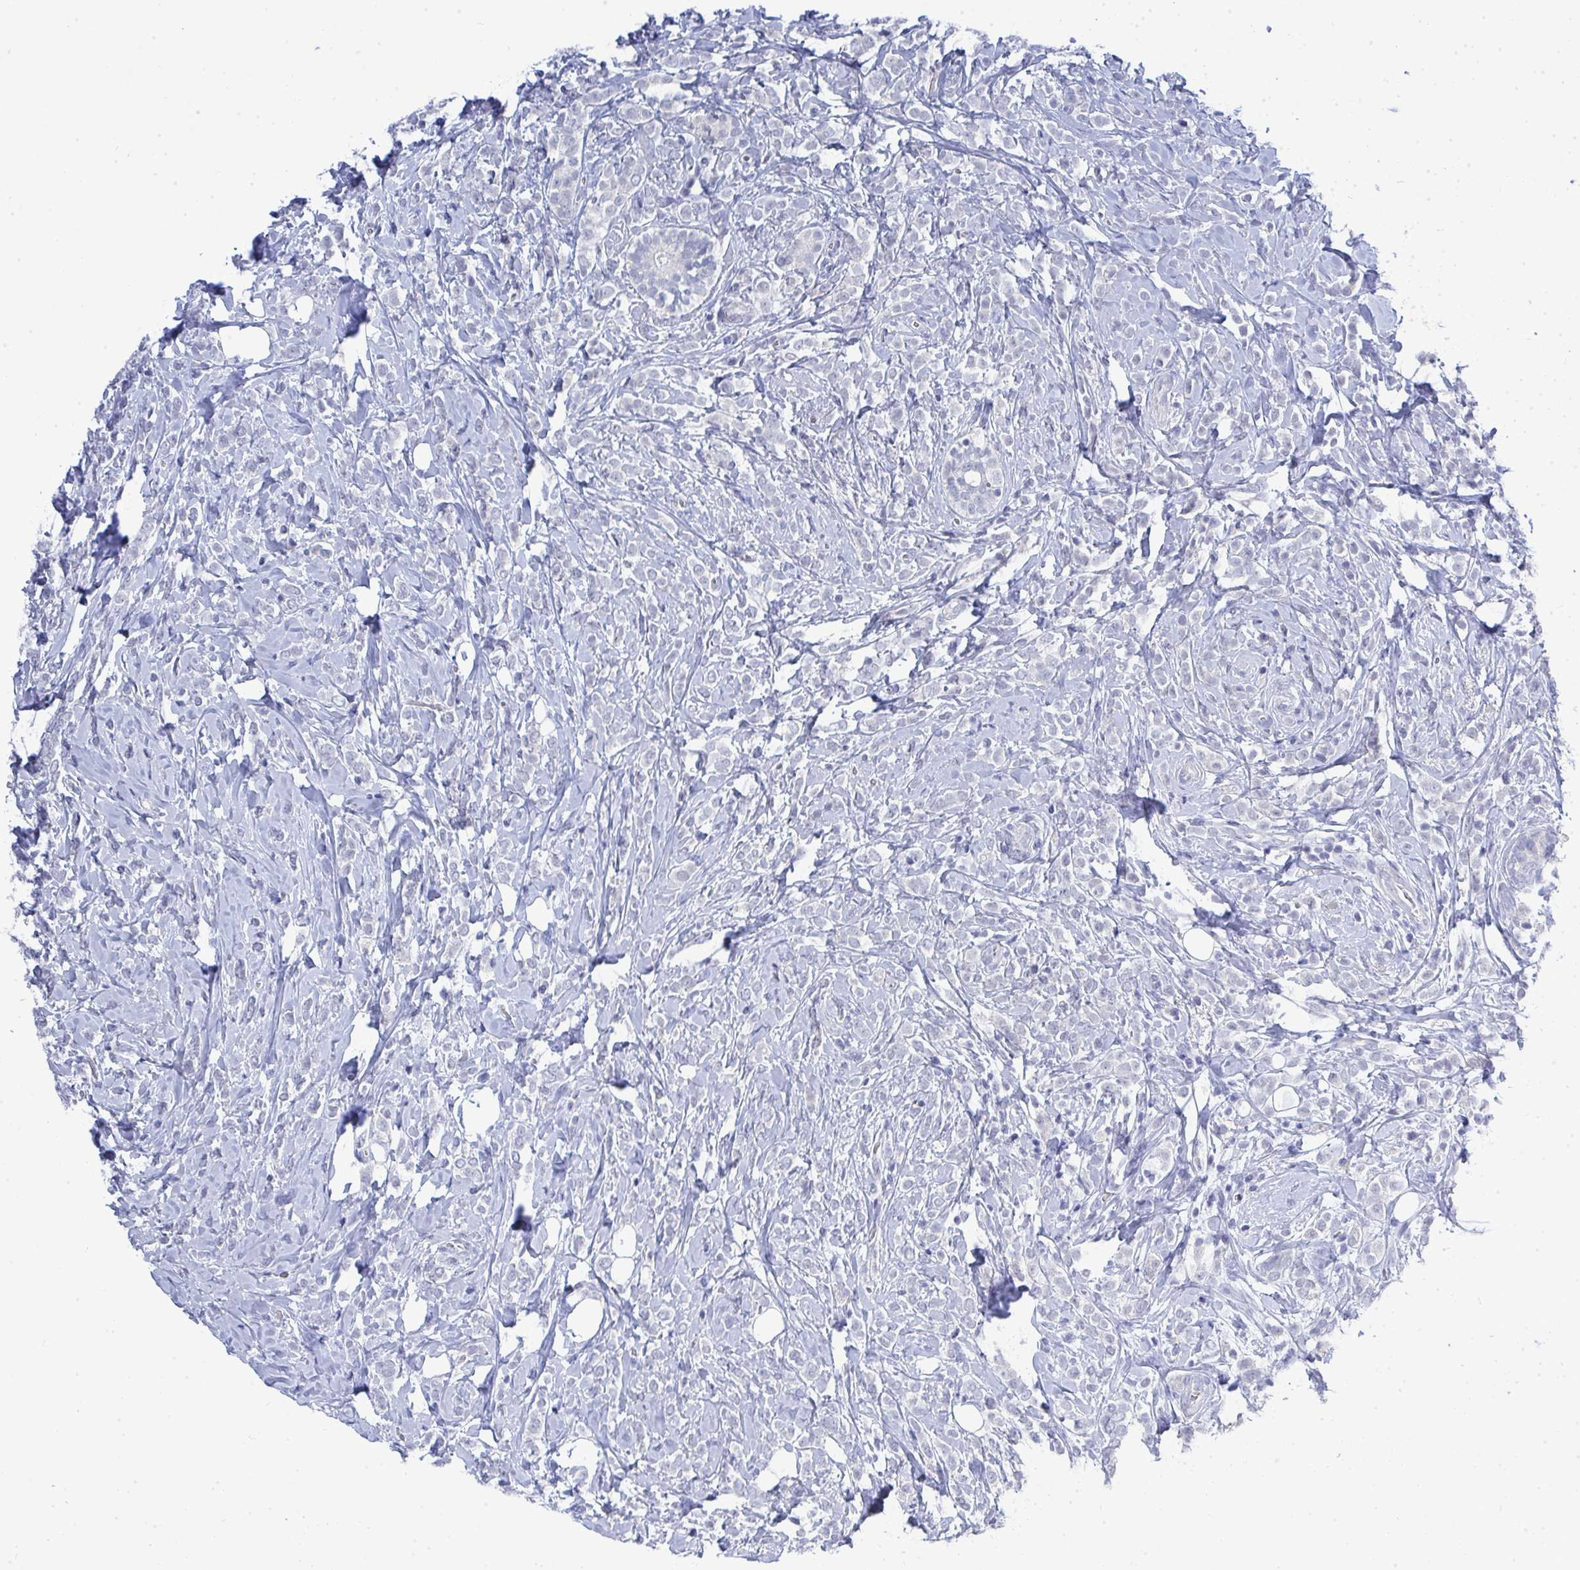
{"staining": {"intensity": "negative", "quantity": "none", "location": "none"}, "tissue": "breast cancer", "cell_type": "Tumor cells", "image_type": "cancer", "snomed": [{"axis": "morphology", "description": "Lobular carcinoma"}, {"axis": "topography", "description": "Breast"}], "caption": "Breast lobular carcinoma was stained to show a protein in brown. There is no significant staining in tumor cells. (DAB IHC visualized using brightfield microscopy, high magnification).", "gene": "TMEM82", "patient": {"sex": "female", "age": 49}}